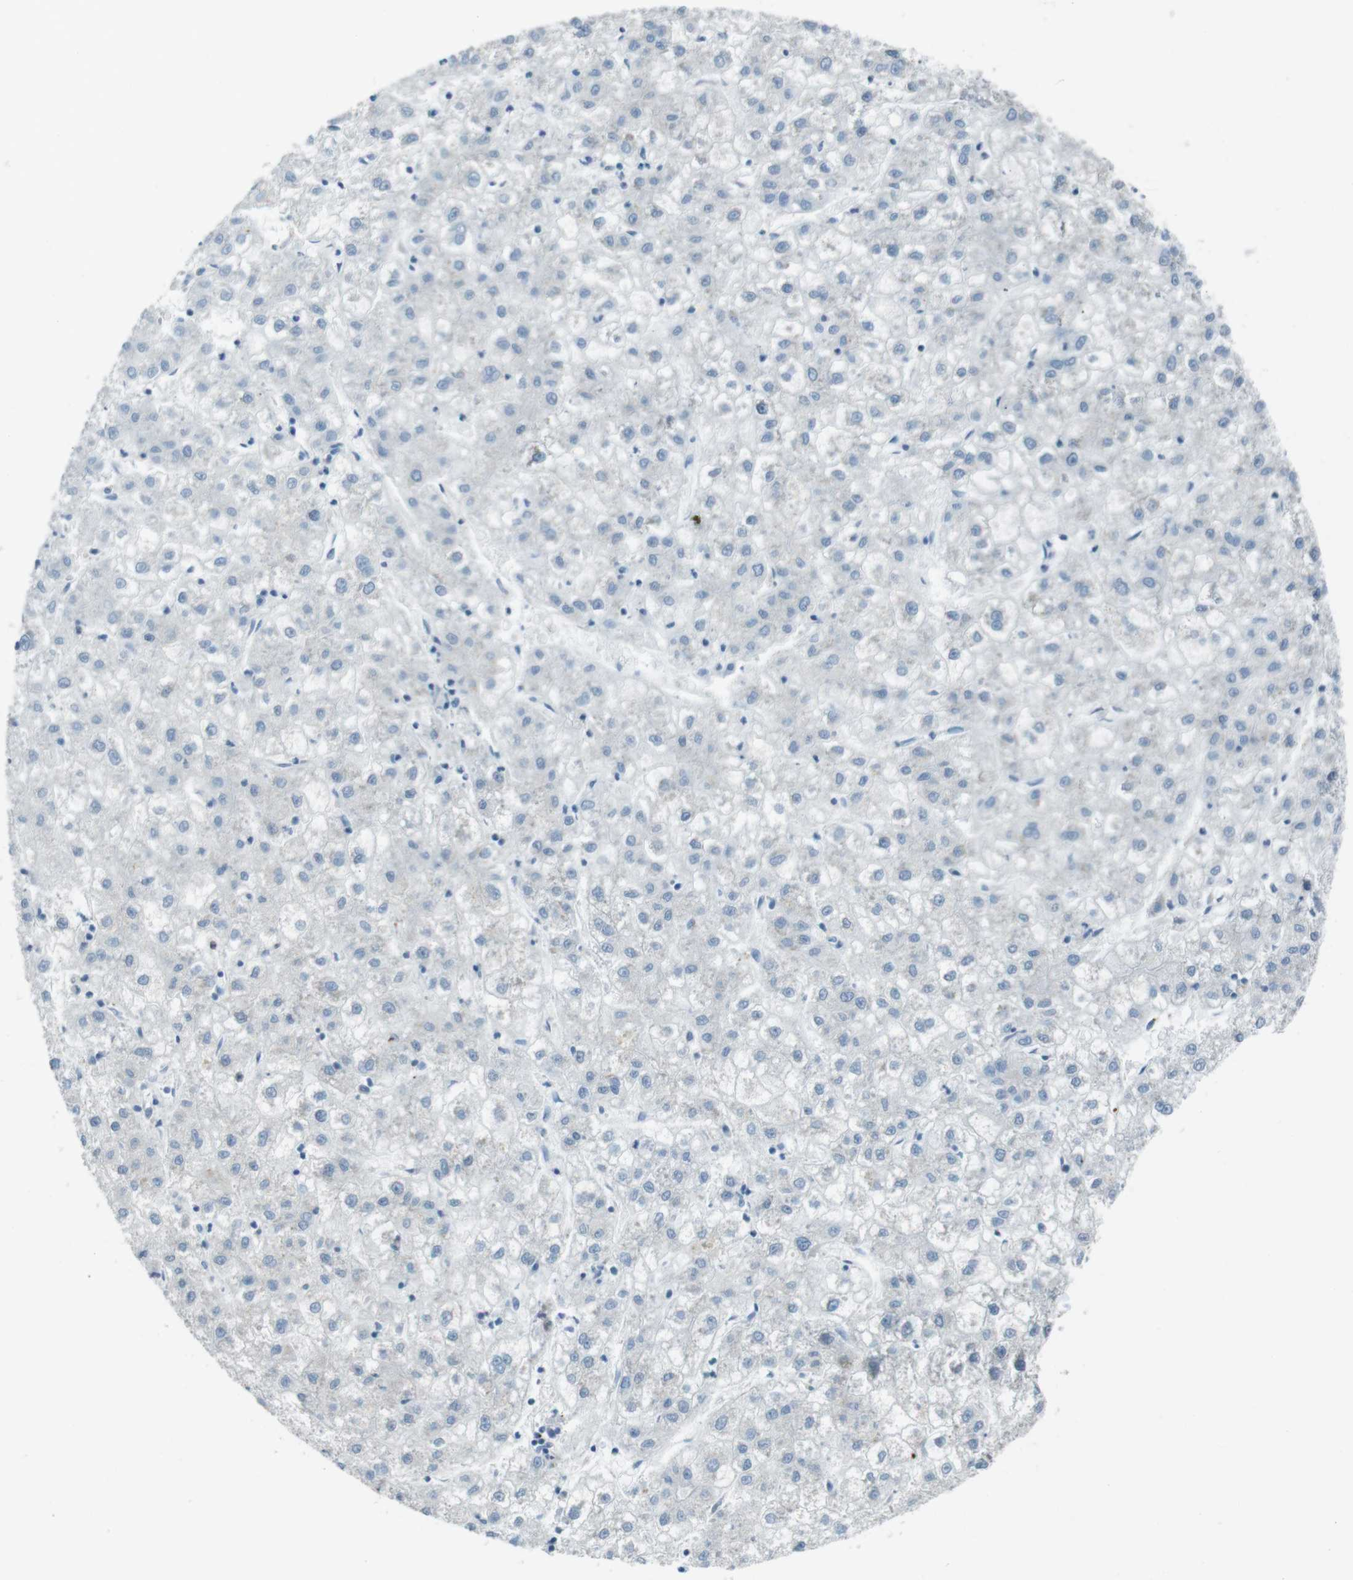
{"staining": {"intensity": "negative", "quantity": "none", "location": "none"}, "tissue": "liver cancer", "cell_type": "Tumor cells", "image_type": "cancer", "snomed": [{"axis": "morphology", "description": "Carcinoma, Hepatocellular, NOS"}, {"axis": "topography", "description": "Liver"}], "caption": "High magnification brightfield microscopy of hepatocellular carcinoma (liver) stained with DAB (3,3'-diaminobenzidine) (brown) and counterstained with hematoxylin (blue): tumor cells show no significant positivity.", "gene": "ENTPD7", "patient": {"sex": "male", "age": 72}}